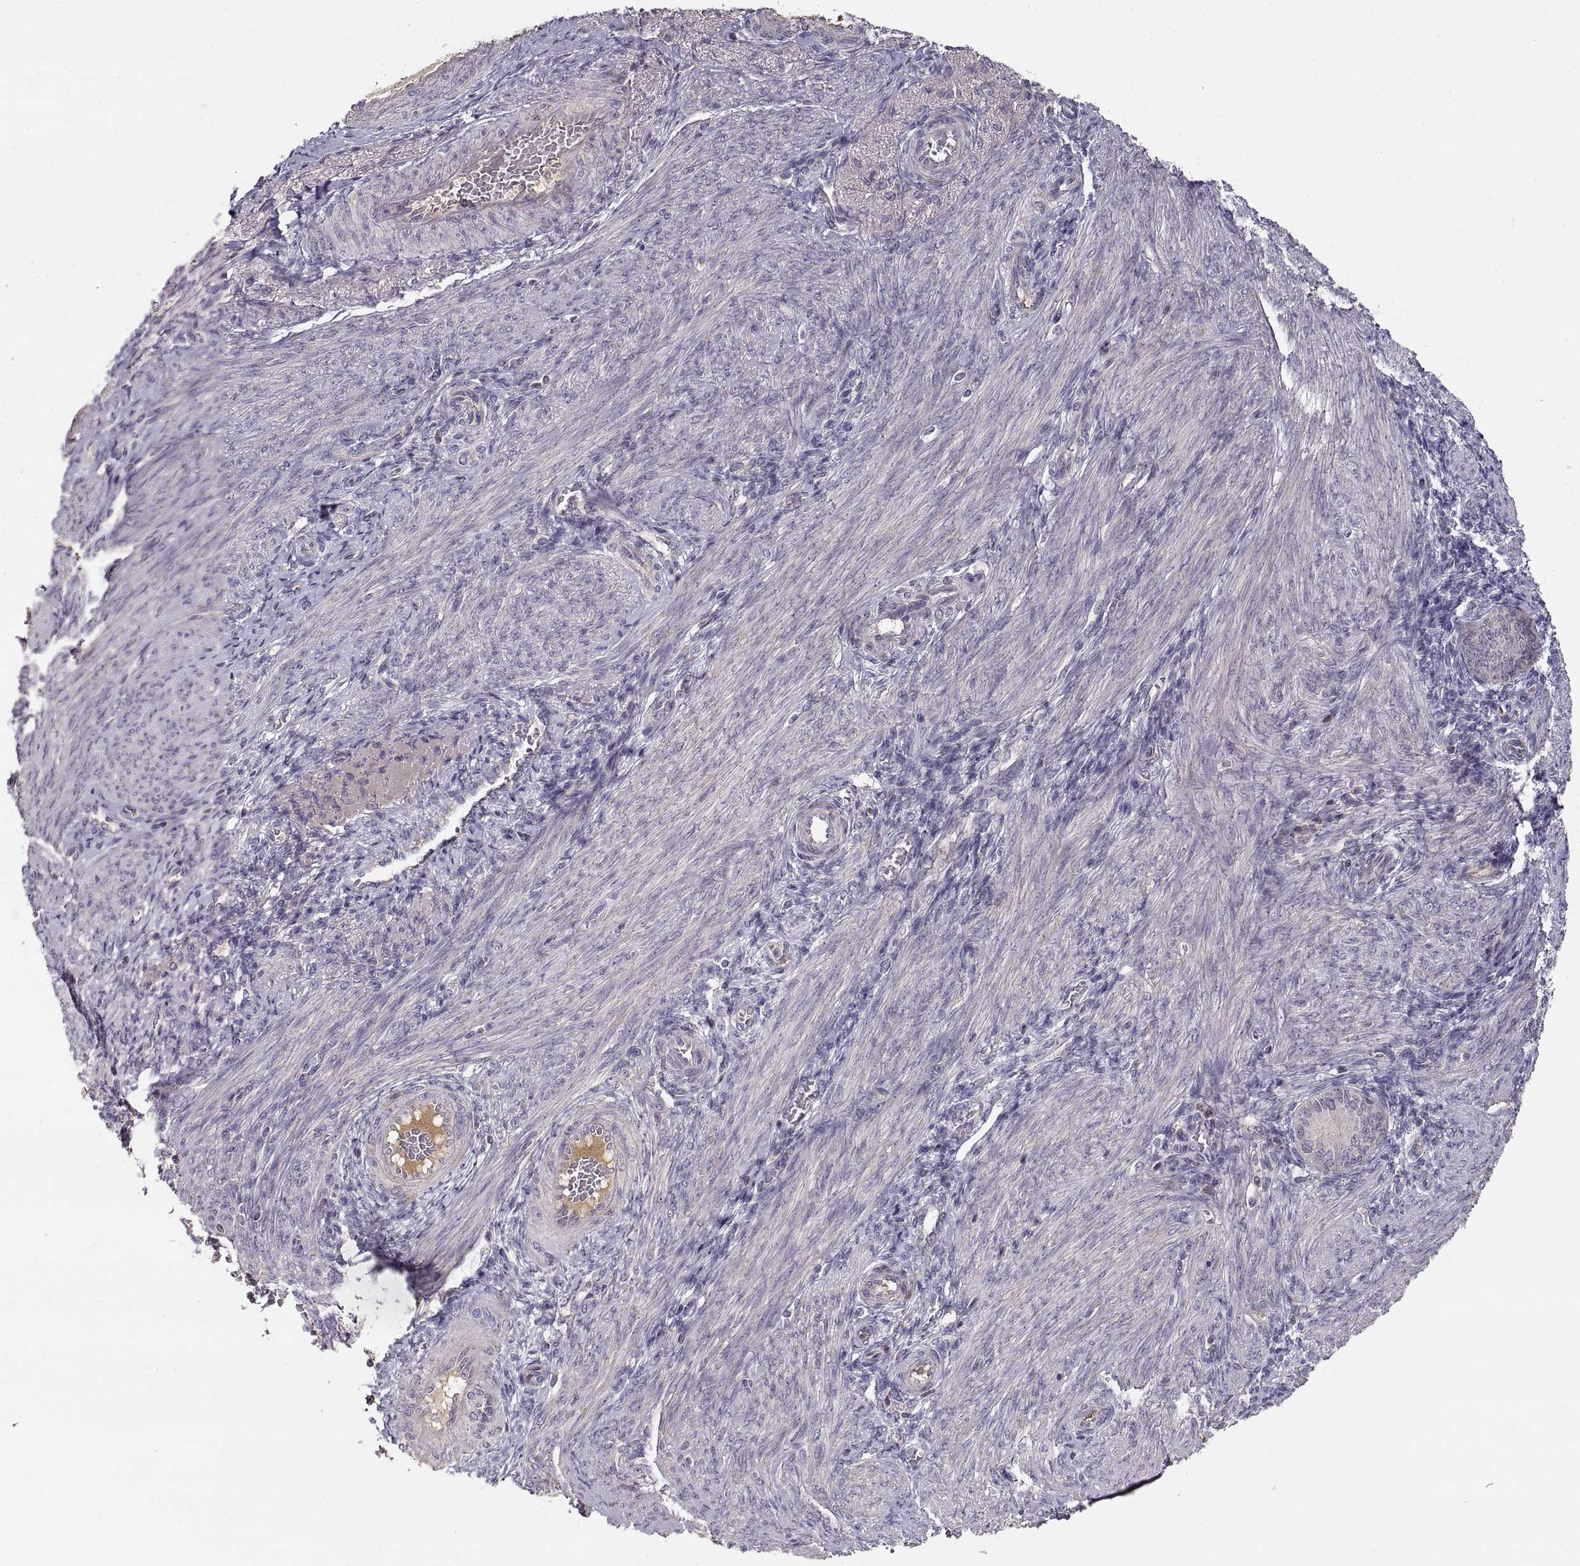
{"staining": {"intensity": "negative", "quantity": "none", "location": "none"}, "tissue": "endometrium", "cell_type": "Cells in endometrial stroma", "image_type": "normal", "snomed": [{"axis": "morphology", "description": "Normal tissue, NOS"}, {"axis": "topography", "description": "Endometrium"}], "caption": "The image exhibits no significant expression in cells in endometrial stroma of endometrium.", "gene": "NMNAT2", "patient": {"sex": "female", "age": 39}}